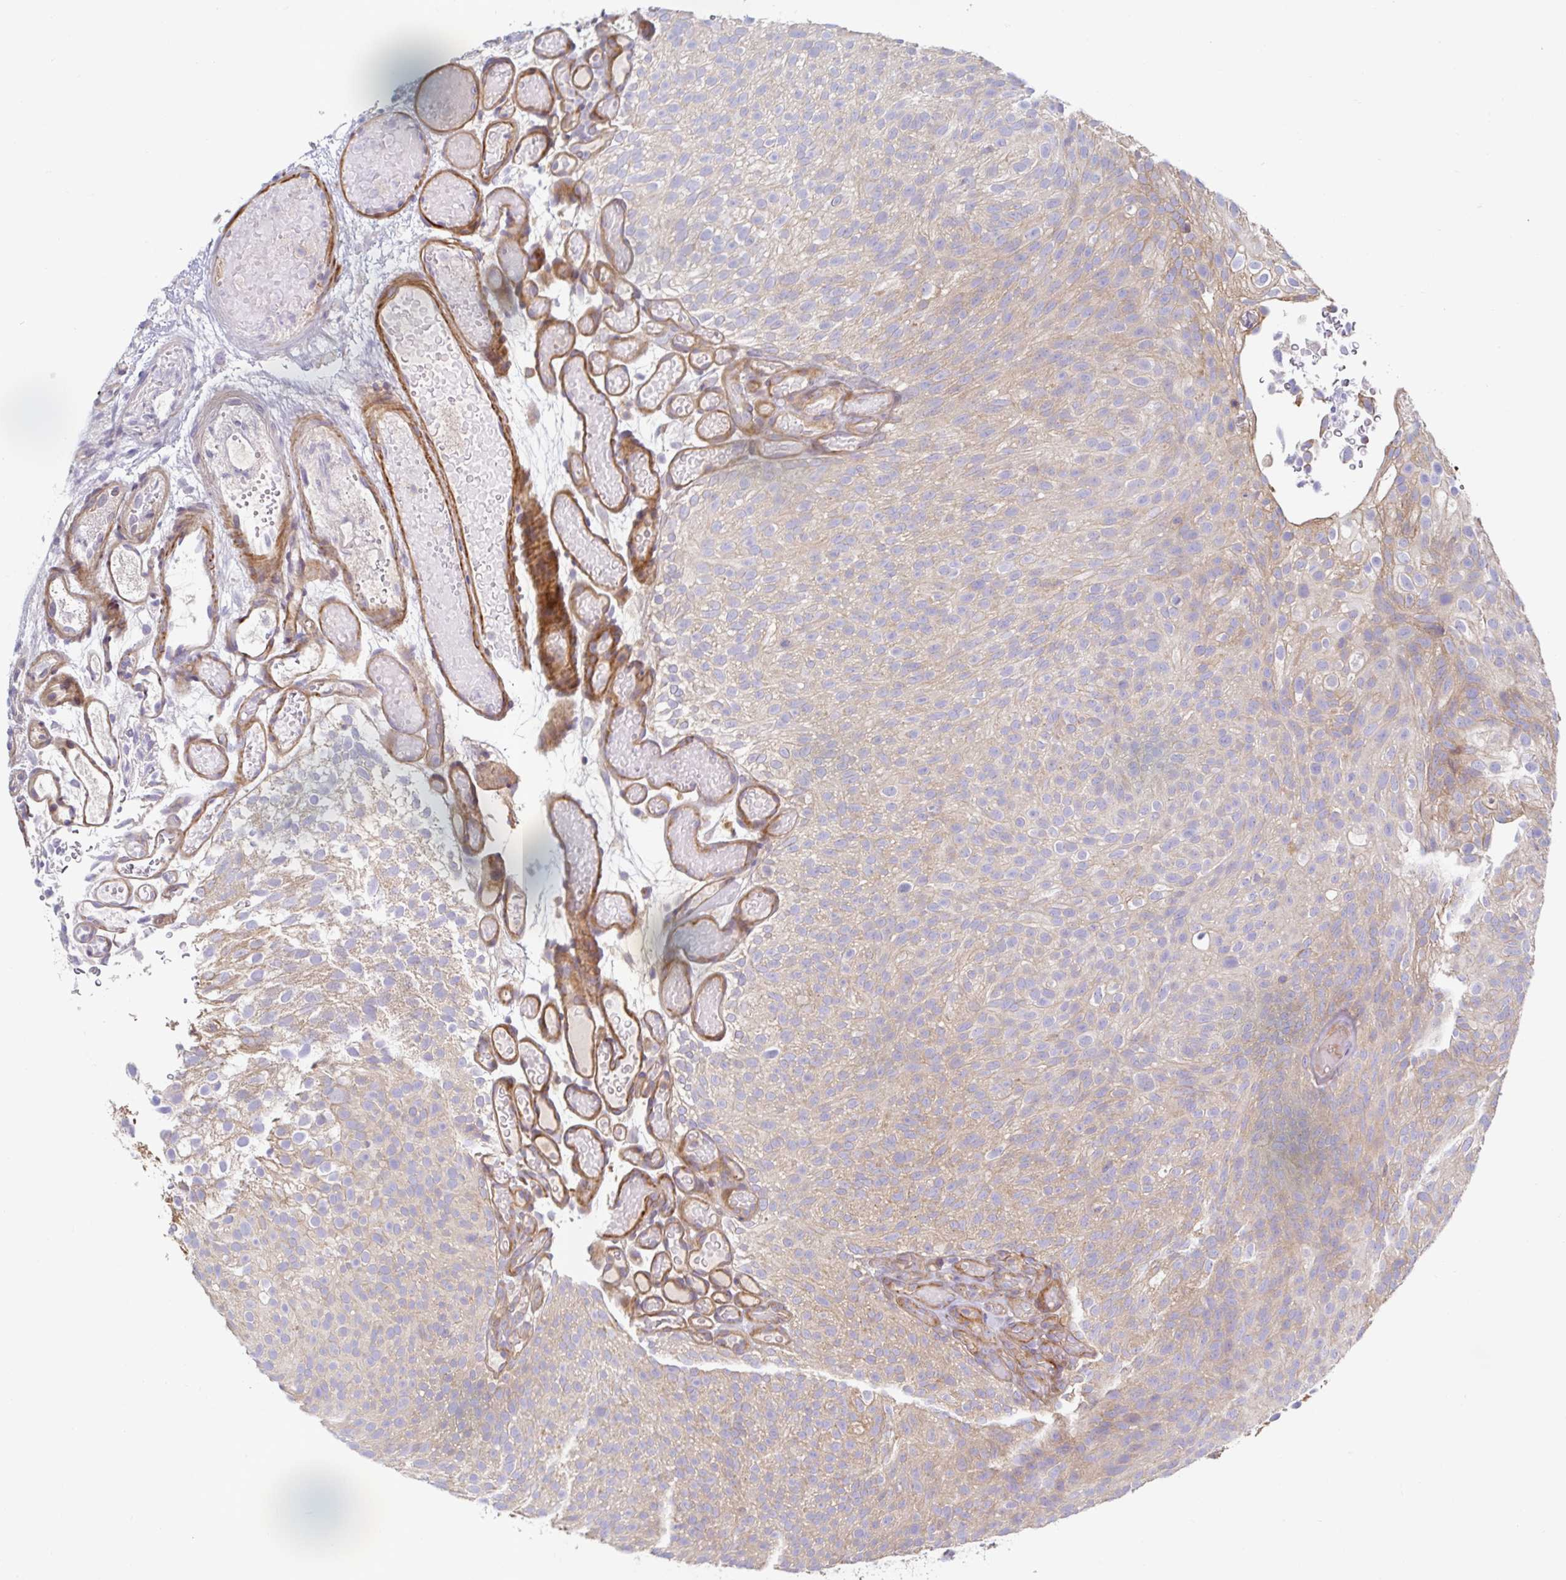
{"staining": {"intensity": "weak", "quantity": "25%-75%", "location": "cytoplasmic/membranous"}, "tissue": "urothelial cancer", "cell_type": "Tumor cells", "image_type": "cancer", "snomed": [{"axis": "morphology", "description": "Urothelial carcinoma, Low grade"}, {"axis": "topography", "description": "Urinary bladder"}], "caption": "Protein staining reveals weak cytoplasmic/membranous staining in about 25%-75% of tumor cells in low-grade urothelial carcinoma. (Stains: DAB in brown, nuclei in blue, Microscopy: brightfield microscopy at high magnification).", "gene": "METTL22", "patient": {"sex": "male", "age": 78}}